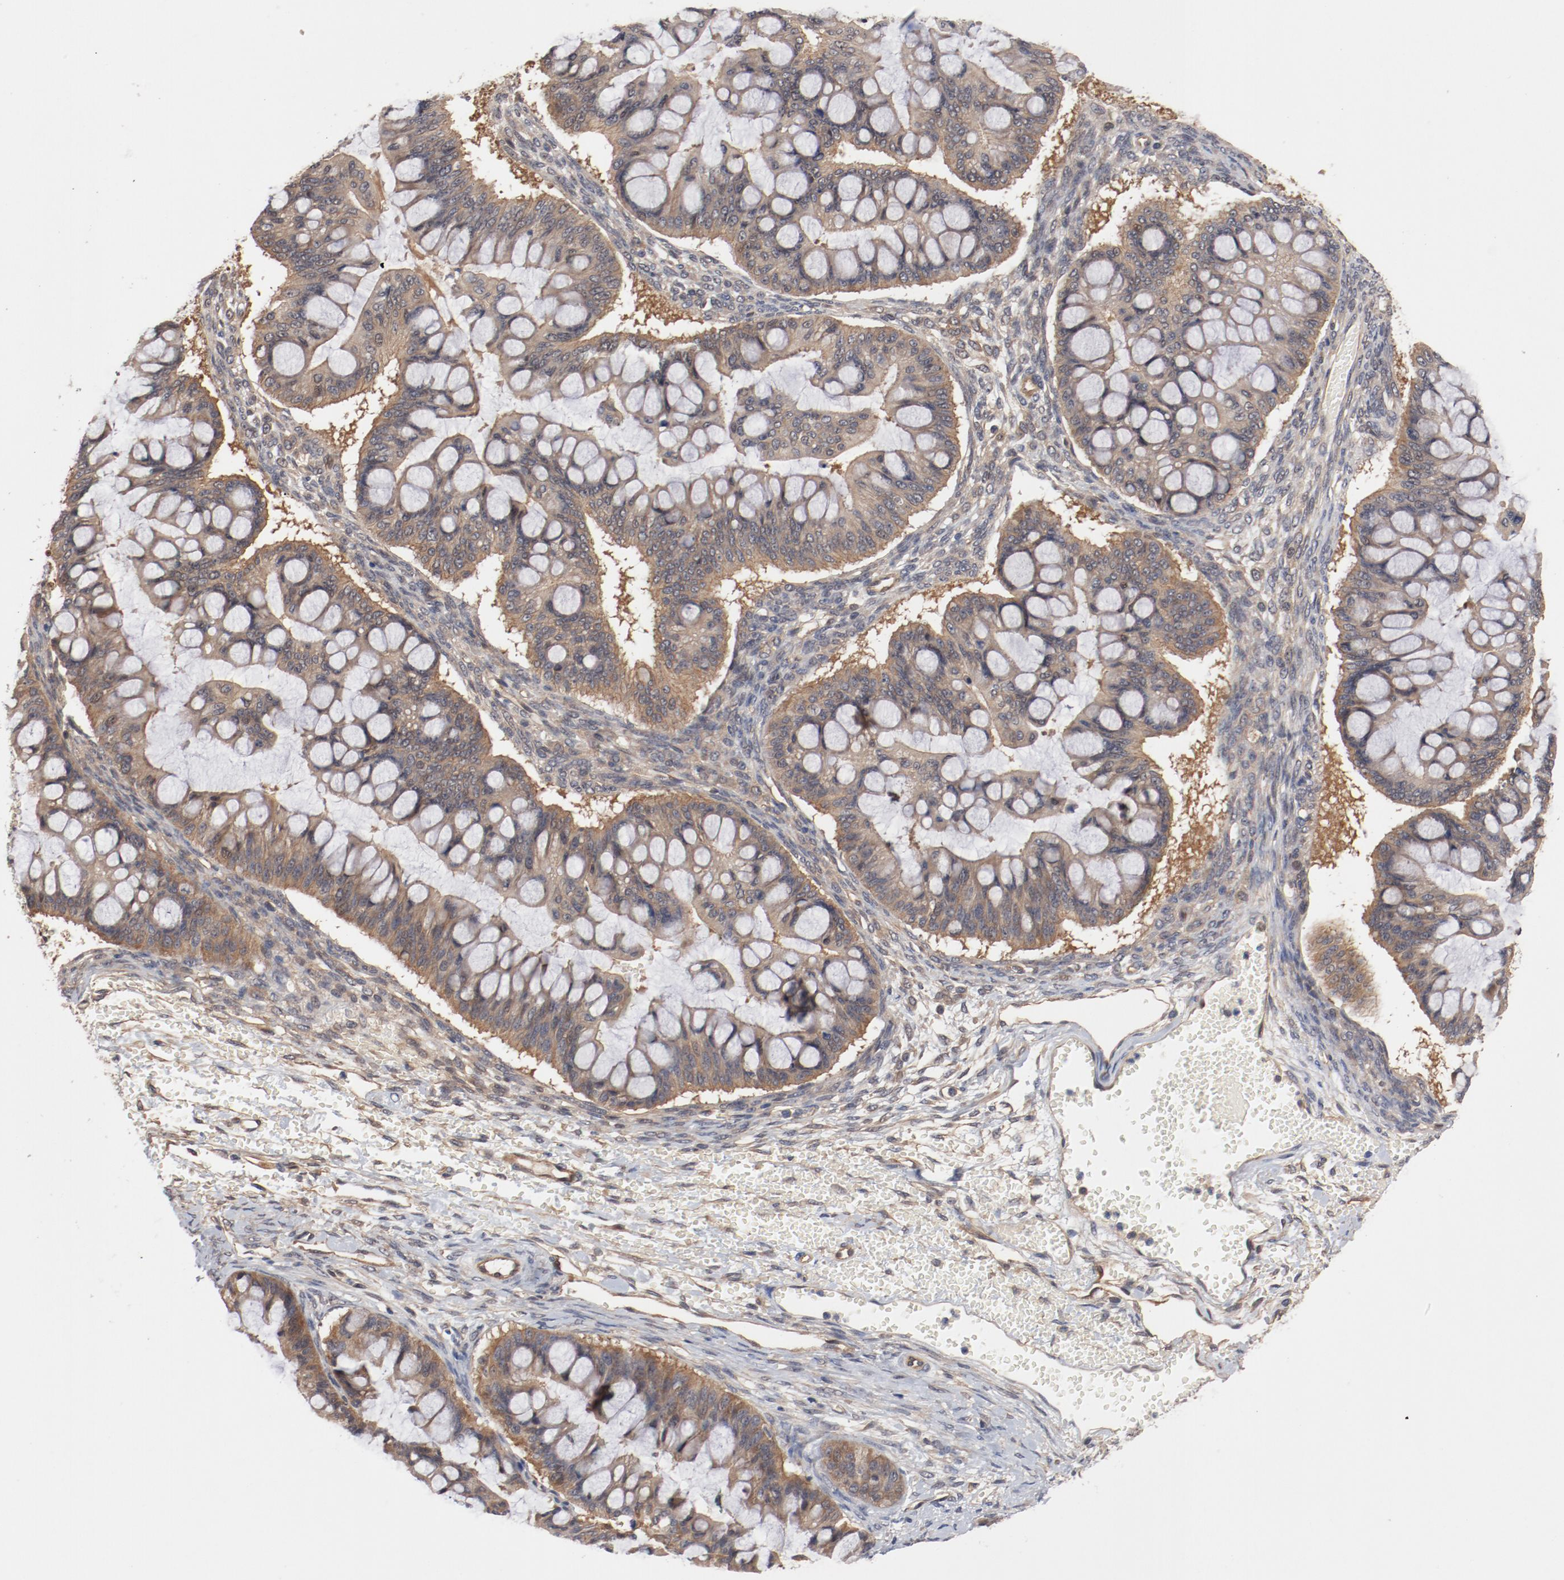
{"staining": {"intensity": "weak", "quantity": ">75%", "location": "cytoplasmic/membranous"}, "tissue": "ovarian cancer", "cell_type": "Tumor cells", "image_type": "cancer", "snomed": [{"axis": "morphology", "description": "Cystadenocarcinoma, mucinous, NOS"}, {"axis": "topography", "description": "Ovary"}], "caption": "This photomicrograph exhibits ovarian cancer (mucinous cystadenocarcinoma) stained with IHC to label a protein in brown. The cytoplasmic/membranous of tumor cells show weak positivity for the protein. Nuclei are counter-stained blue.", "gene": "PITPNM2", "patient": {"sex": "female", "age": 73}}